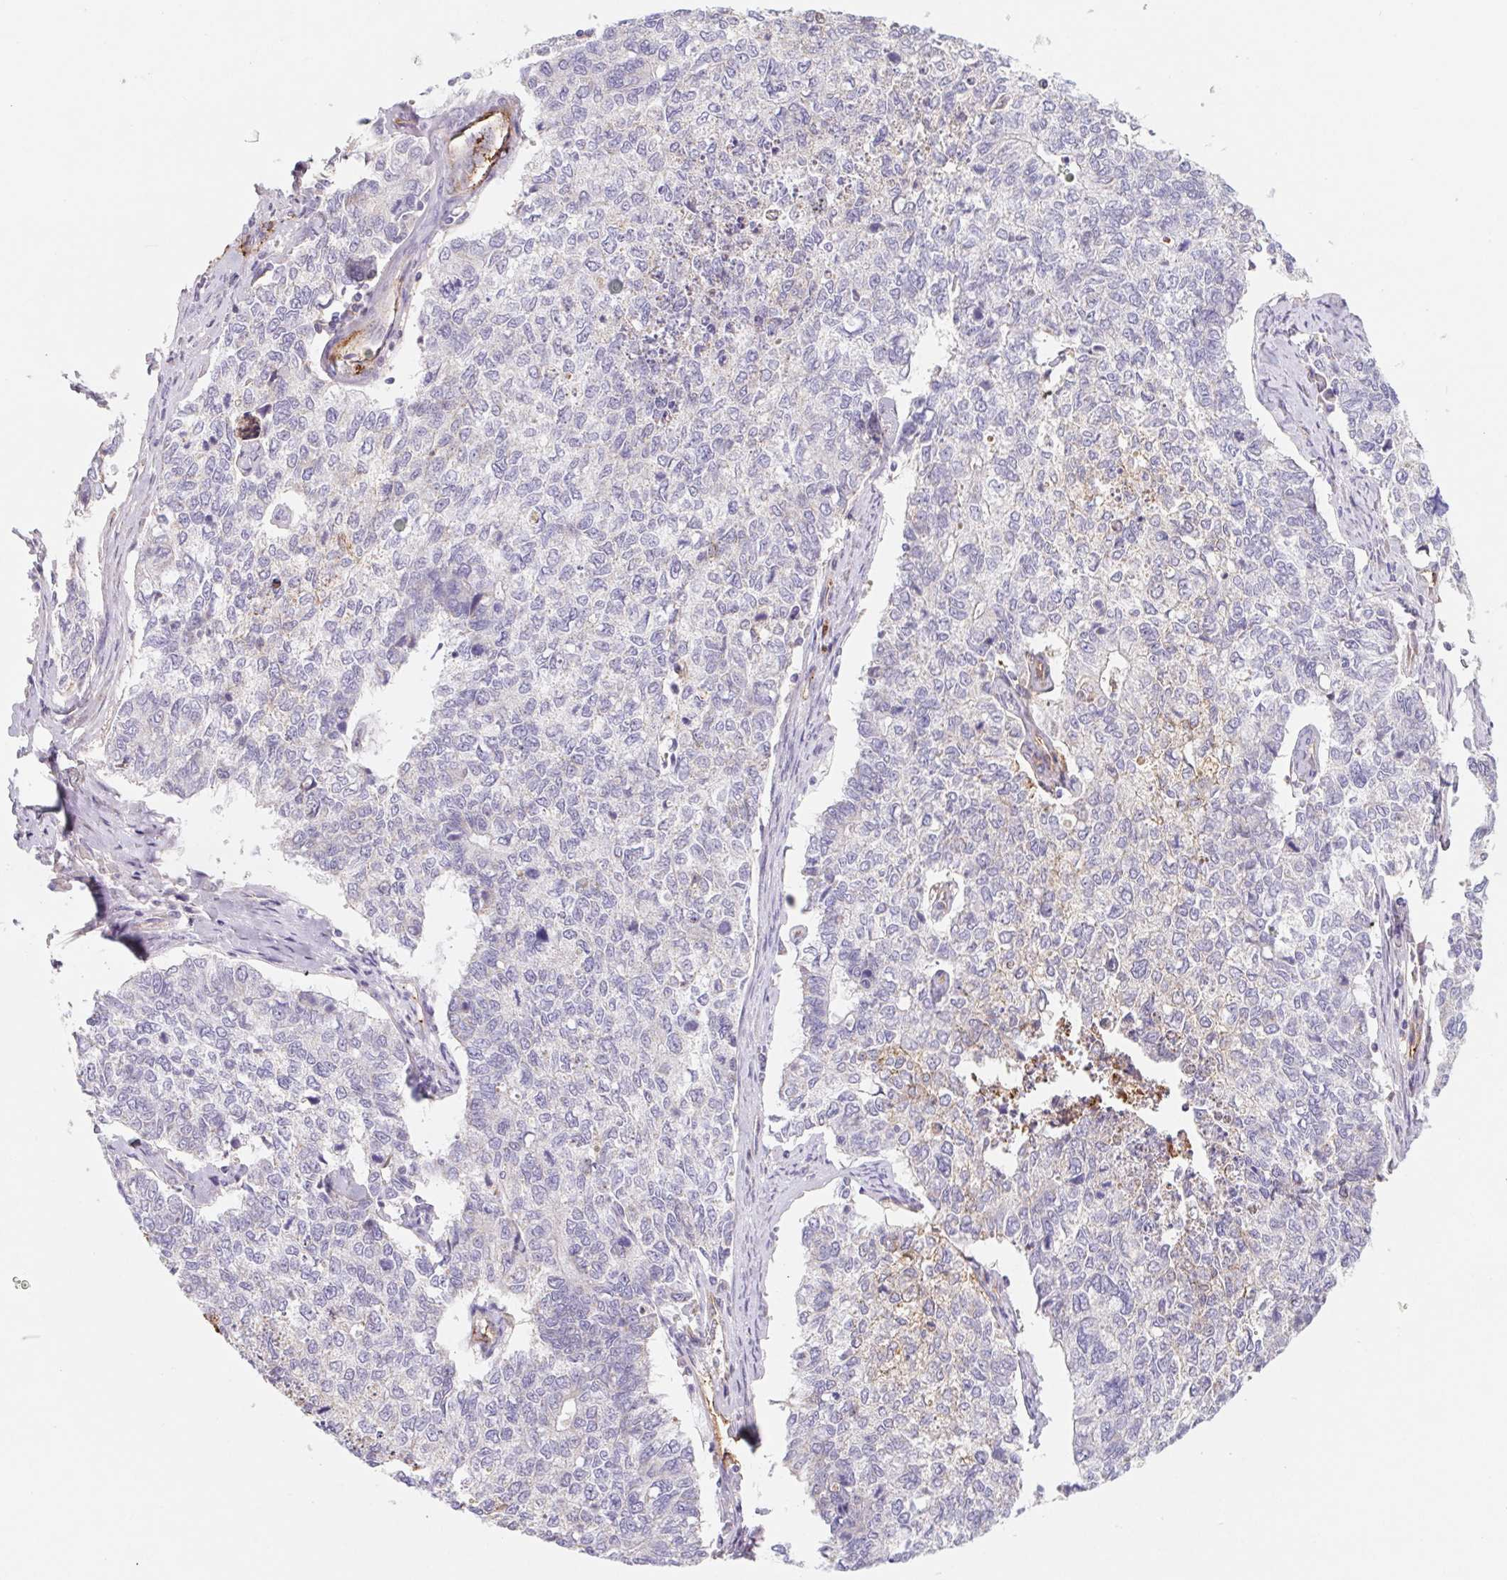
{"staining": {"intensity": "negative", "quantity": "none", "location": "none"}, "tissue": "cervical cancer", "cell_type": "Tumor cells", "image_type": "cancer", "snomed": [{"axis": "morphology", "description": "Adenocarcinoma, NOS"}, {"axis": "topography", "description": "Cervix"}], "caption": "DAB immunohistochemical staining of human cervical cancer exhibits no significant staining in tumor cells.", "gene": "LPA", "patient": {"sex": "female", "age": 63}}